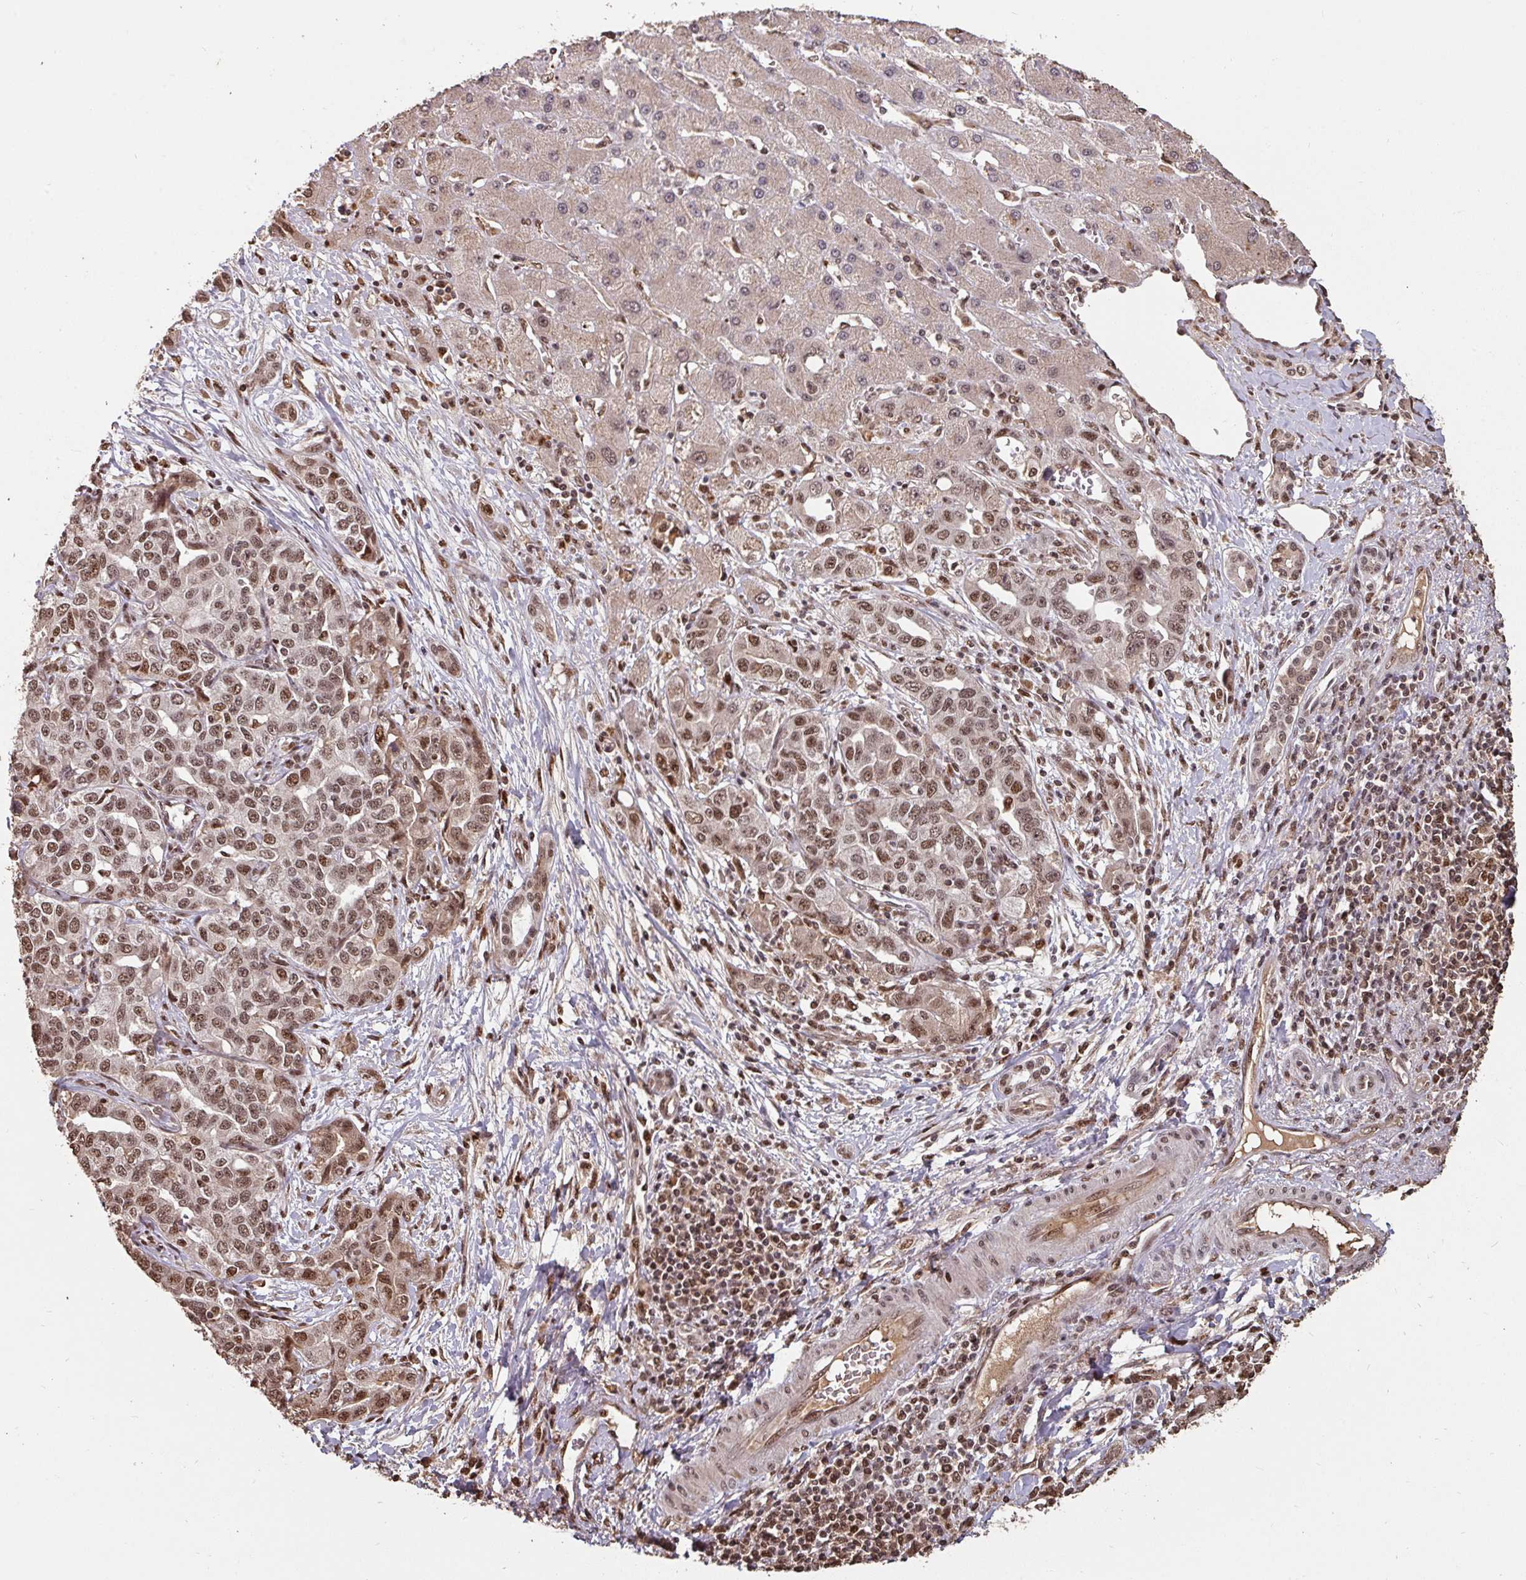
{"staining": {"intensity": "moderate", "quantity": ">75%", "location": "cytoplasmic/membranous,nuclear"}, "tissue": "liver cancer", "cell_type": "Tumor cells", "image_type": "cancer", "snomed": [{"axis": "morphology", "description": "Cholangiocarcinoma"}, {"axis": "topography", "description": "Liver"}], "caption": "Tumor cells reveal medium levels of moderate cytoplasmic/membranous and nuclear staining in about >75% of cells in human liver cancer (cholangiocarcinoma).", "gene": "POLD1", "patient": {"sex": "male", "age": 59}}